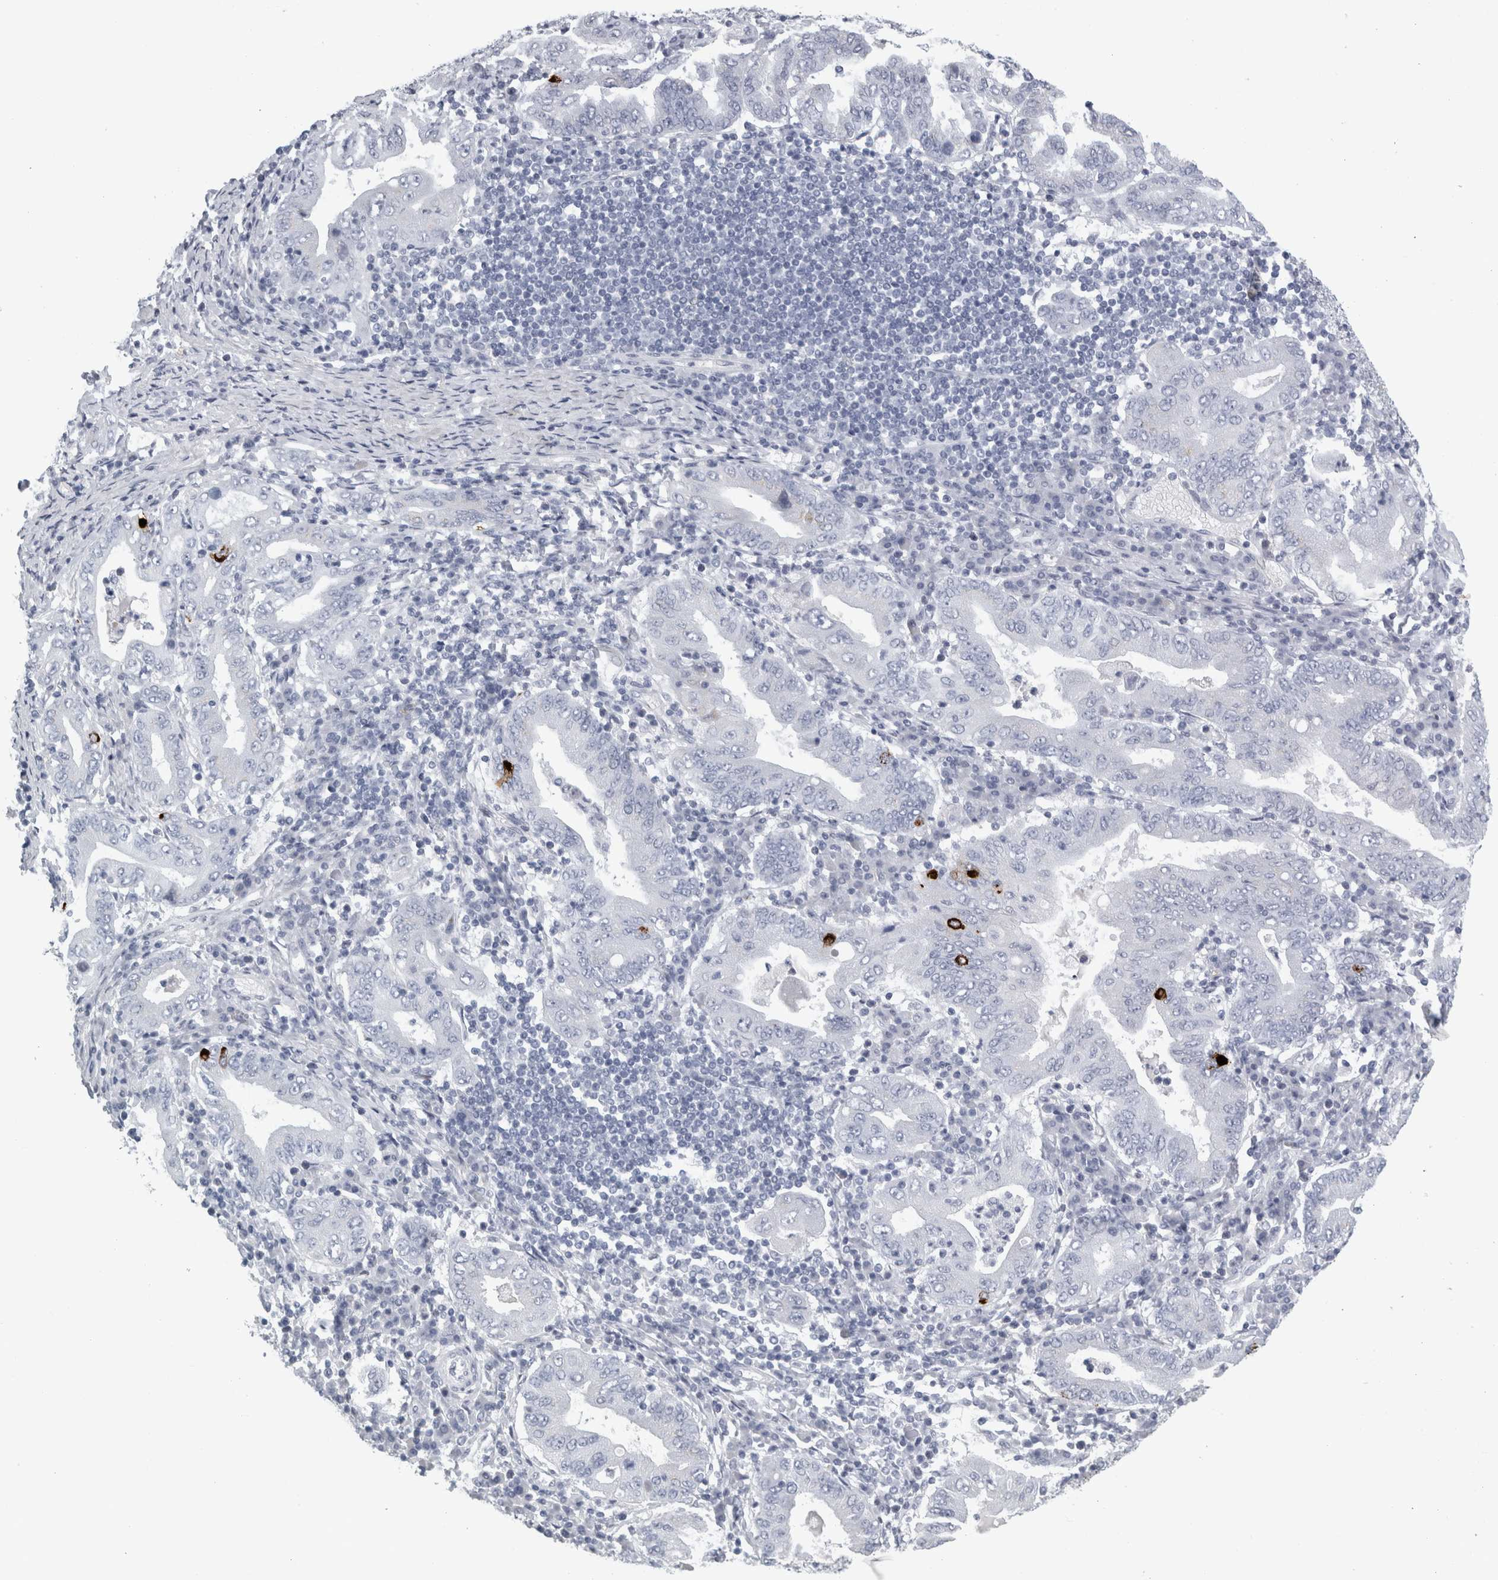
{"staining": {"intensity": "negative", "quantity": "none", "location": "none"}, "tissue": "stomach cancer", "cell_type": "Tumor cells", "image_type": "cancer", "snomed": [{"axis": "morphology", "description": "Normal tissue, NOS"}, {"axis": "morphology", "description": "Adenocarcinoma, NOS"}, {"axis": "topography", "description": "Esophagus"}, {"axis": "topography", "description": "Stomach, upper"}, {"axis": "topography", "description": "Peripheral nerve tissue"}], "caption": "High magnification brightfield microscopy of stomach cancer stained with DAB (brown) and counterstained with hematoxylin (blue): tumor cells show no significant positivity.", "gene": "CPE", "patient": {"sex": "male", "age": 62}}